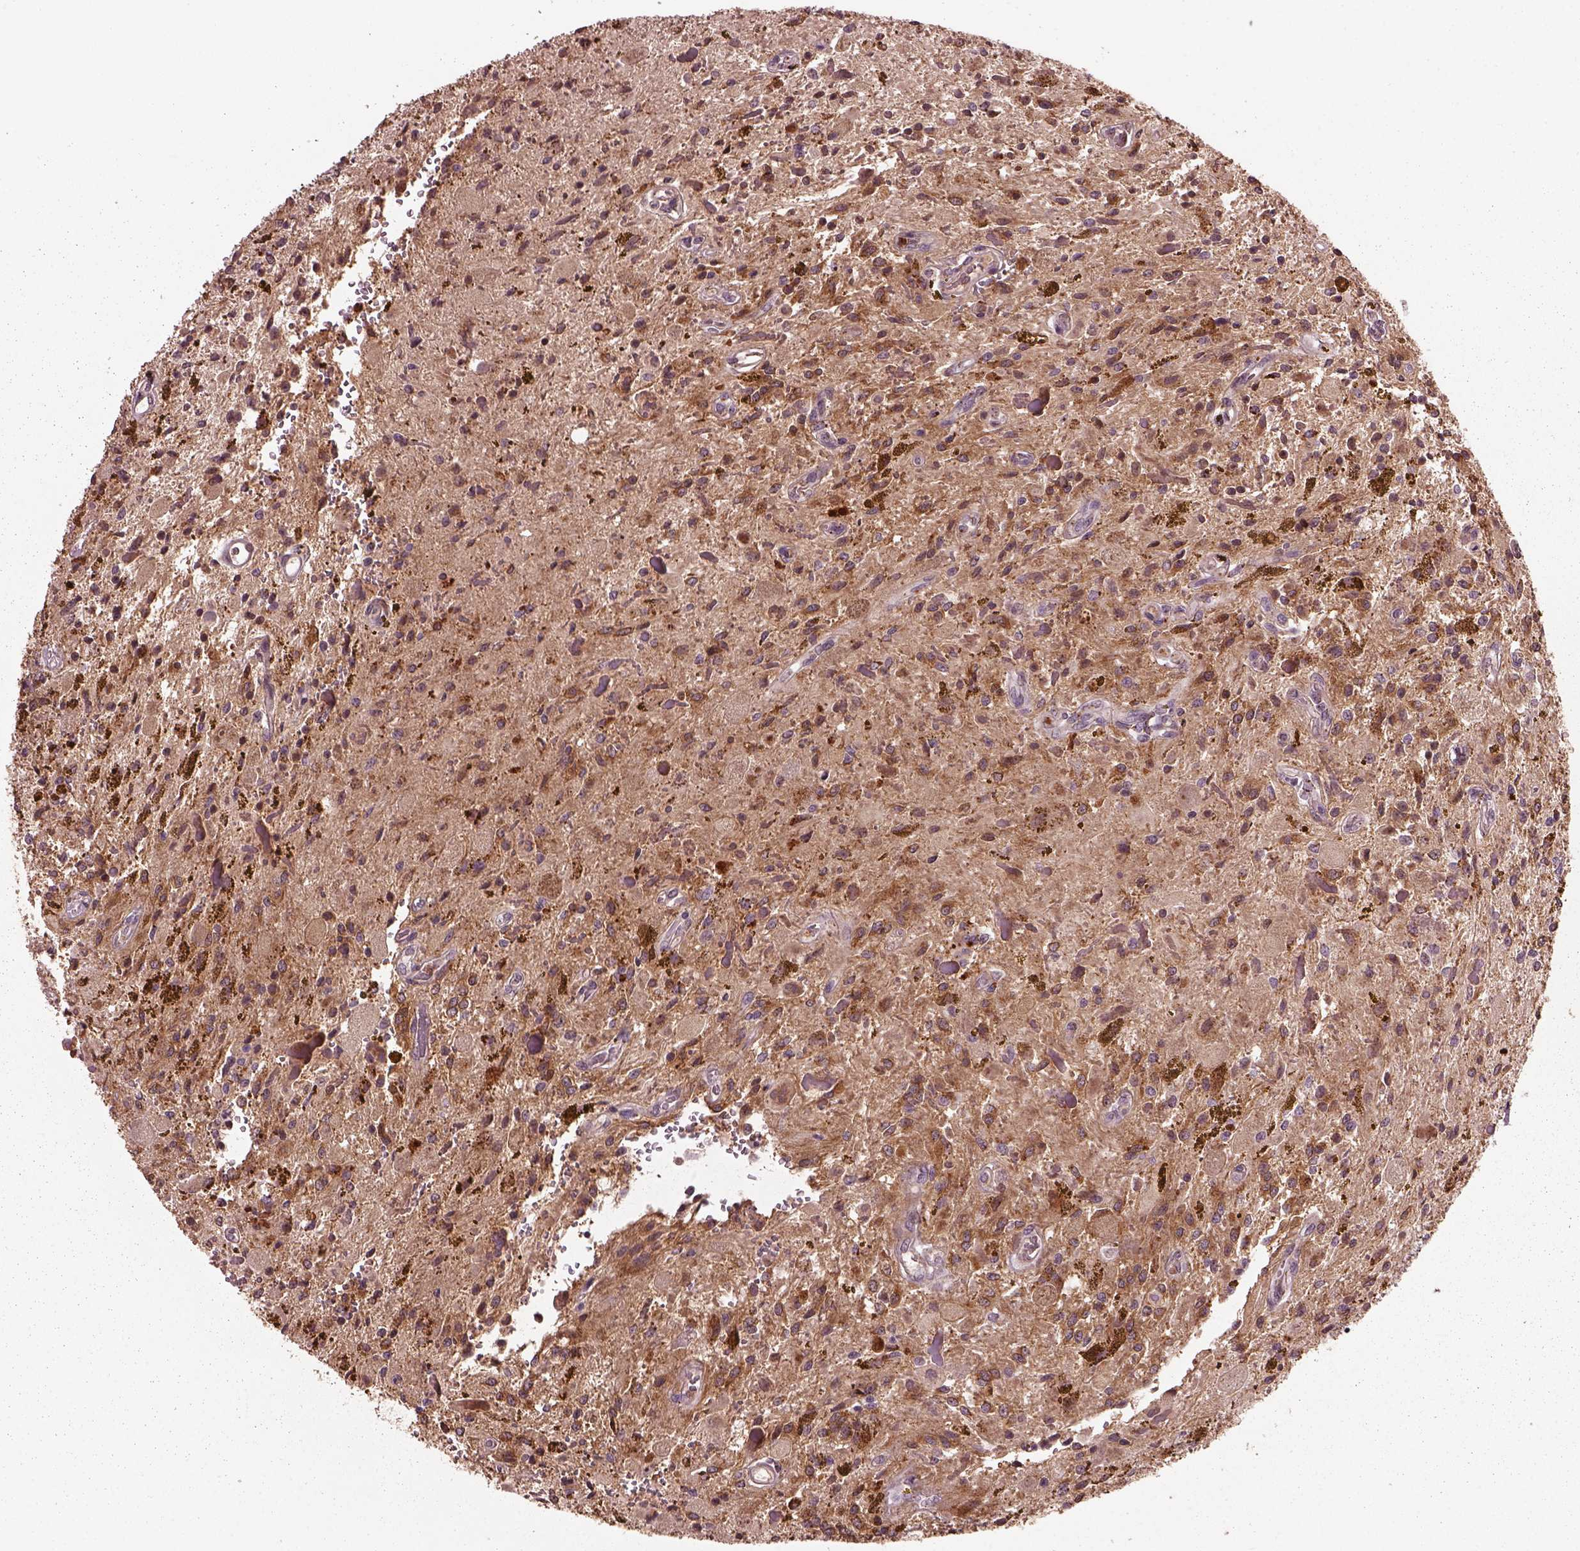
{"staining": {"intensity": "moderate", "quantity": ">75%", "location": "cytoplasmic/membranous"}, "tissue": "glioma", "cell_type": "Tumor cells", "image_type": "cancer", "snomed": [{"axis": "morphology", "description": "Glioma, malignant, Low grade"}, {"axis": "topography", "description": "Cerebellum"}], "caption": "Malignant glioma (low-grade) stained with immunohistochemistry (IHC) exhibits moderate cytoplasmic/membranous positivity in approximately >75% of tumor cells.", "gene": "RUFY3", "patient": {"sex": "female", "age": 14}}